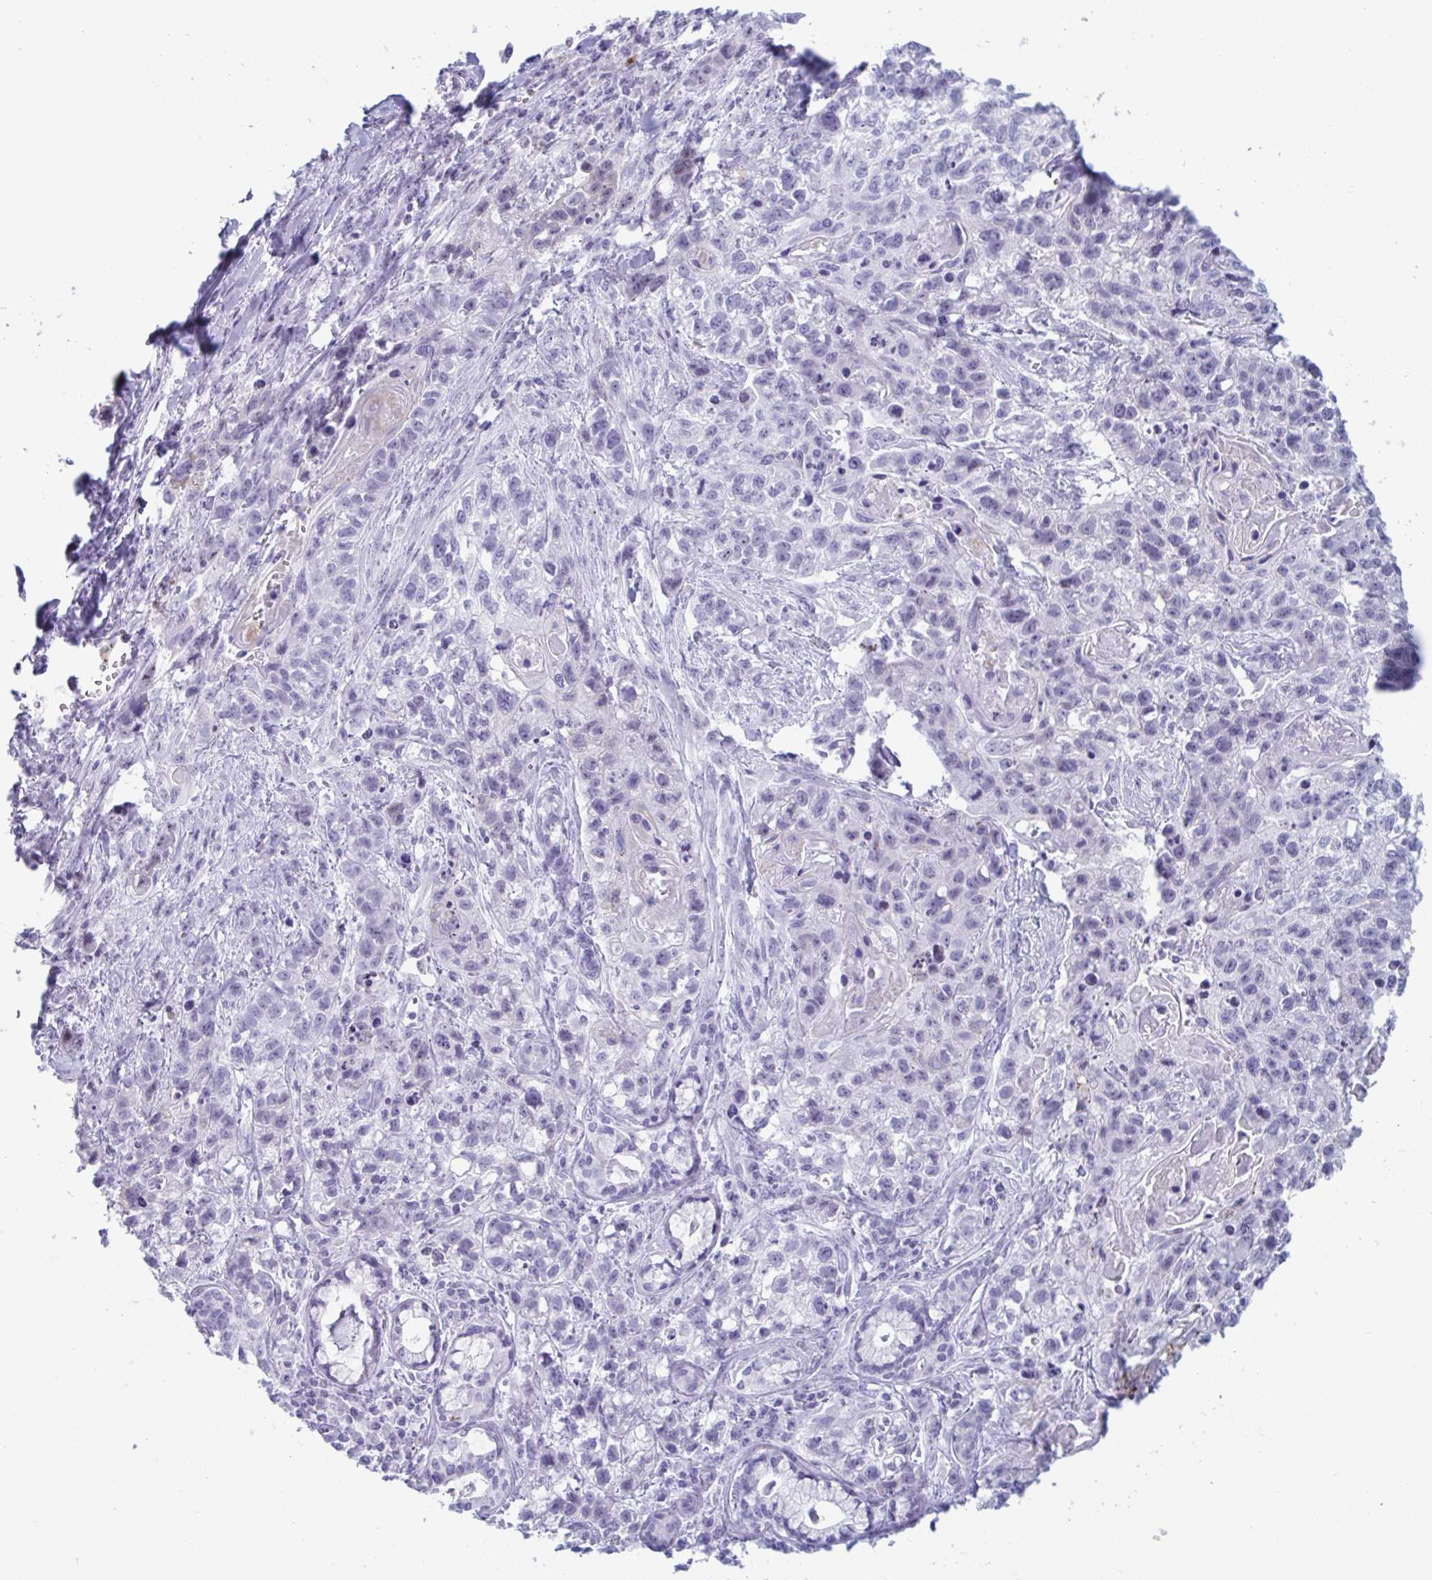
{"staining": {"intensity": "negative", "quantity": "none", "location": "none"}, "tissue": "lung cancer", "cell_type": "Tumor cells", "image_type": "cancer", "snomed": [{"axis": "morphology", "description": "Squamous cell carcinoma, NOS"}, {"axis": "topography", "description": "Lung"}], "caption": "This is an immunohistochemistry (IHC) histopathology image of lung cancer (squamous cell carcinoma). There is no positivity in tumor cells.", "gene": "CYP4F11", "patient": {"sex": "male", "age": 74}}